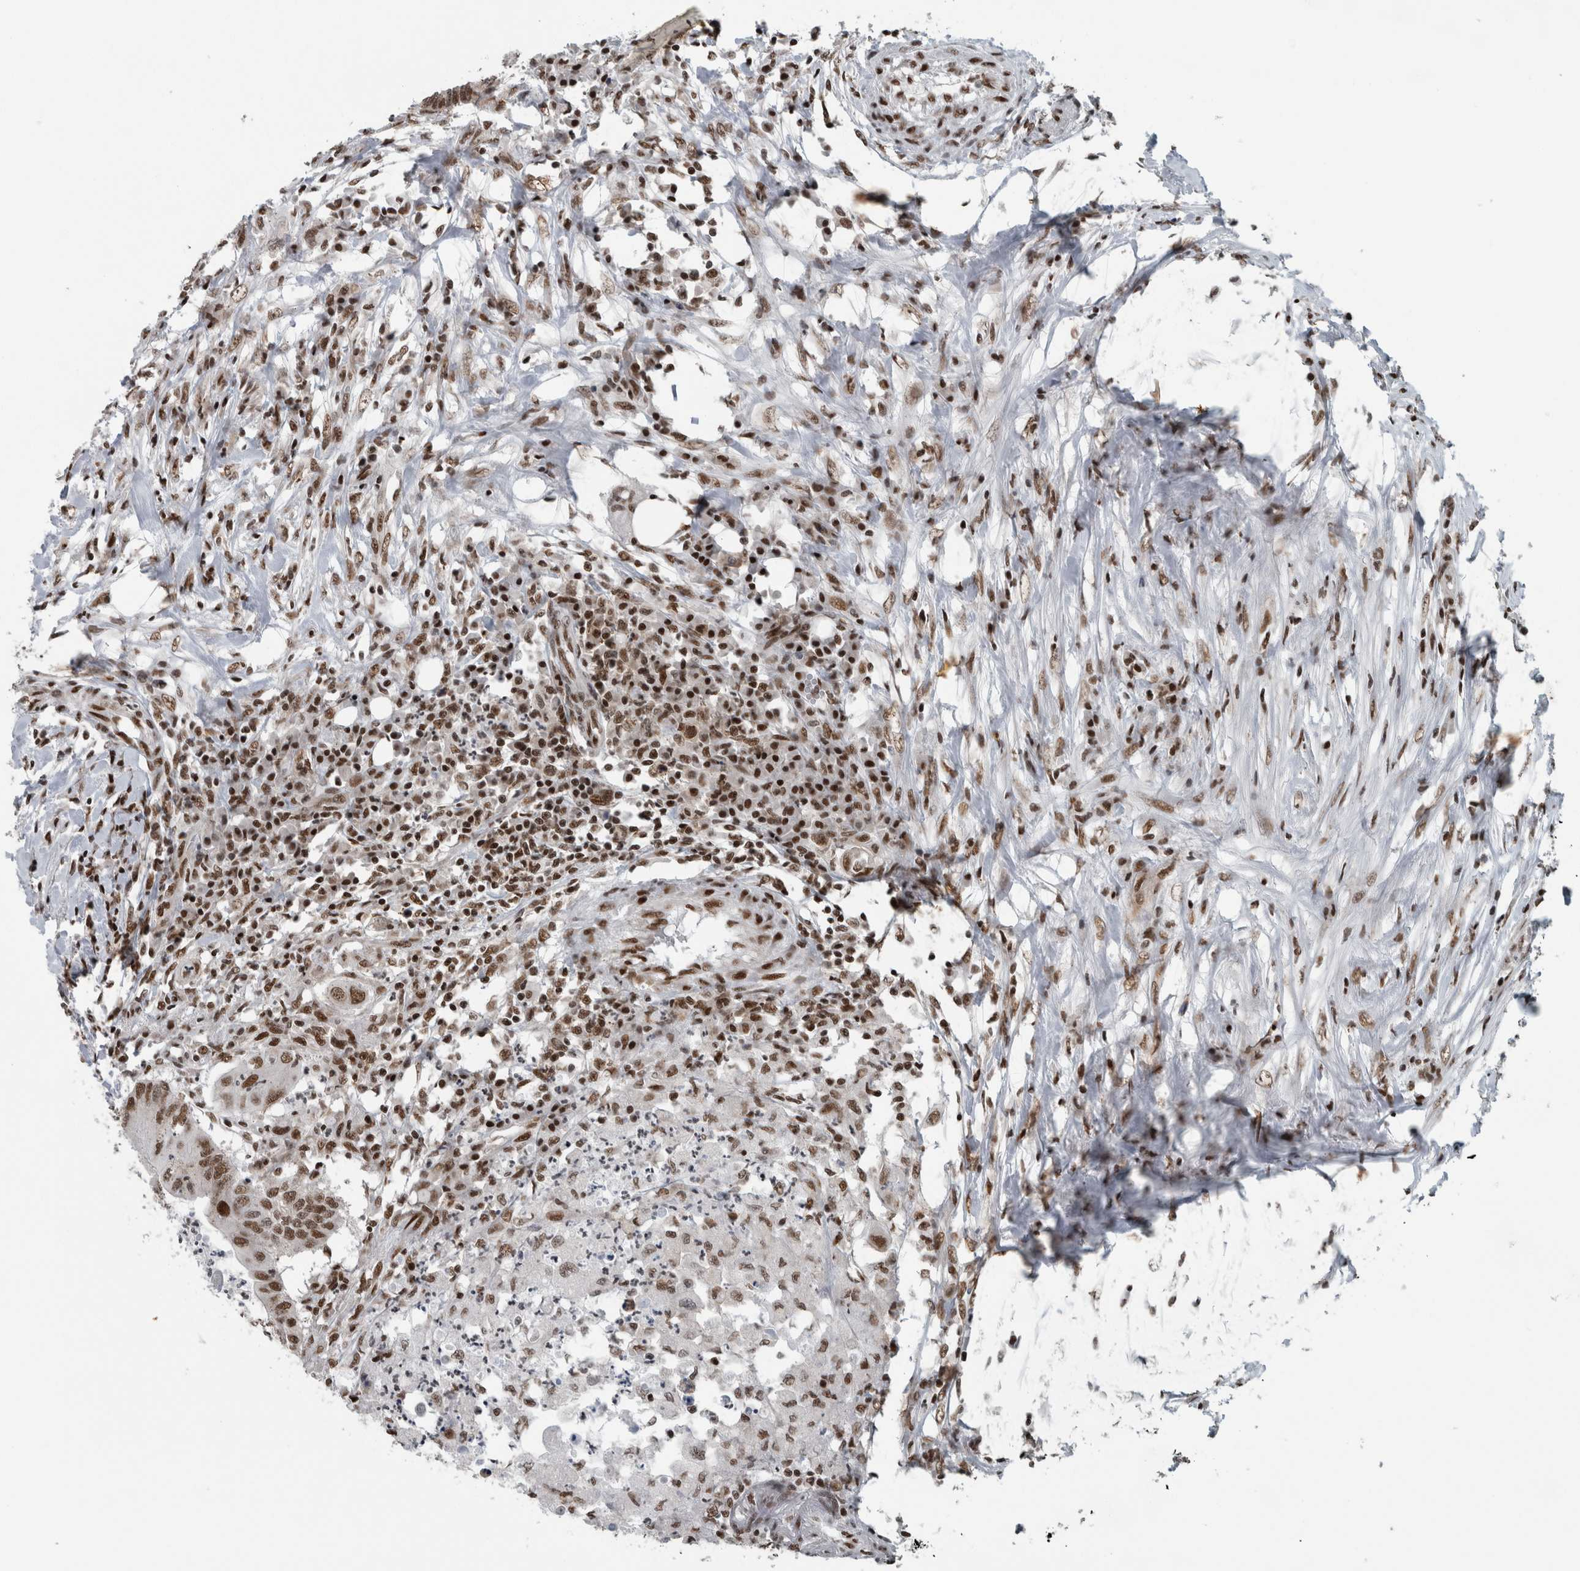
{"staining": {"intensity": "moderate", "quantity": ">75%", "location": "nuclear"}, "tissue": "colorectal cancer", "cell_type": "Tumor cells", "image_type": "cancer", "snomed": [{"axis": "morphology", "description": "Adenocarcinoma, NOS"}, {"axis": "topography", "description": "Colon"}], "caption": "Immunohistochemistry (IHC) staining of colorectal adenocarcinoma, which displays medium levels of moderate nuclear staining in approximately >75% of tumor cells indicating moderate nuclear protein staining. The staining was performed using DAB (3,3'-diaminobenzidine) (brown) for protein detection and nuclei were counterstained in hematoxylin (blue).", "gene": "DNMT3A", "patient": {"sex": "male", "age": 71}}